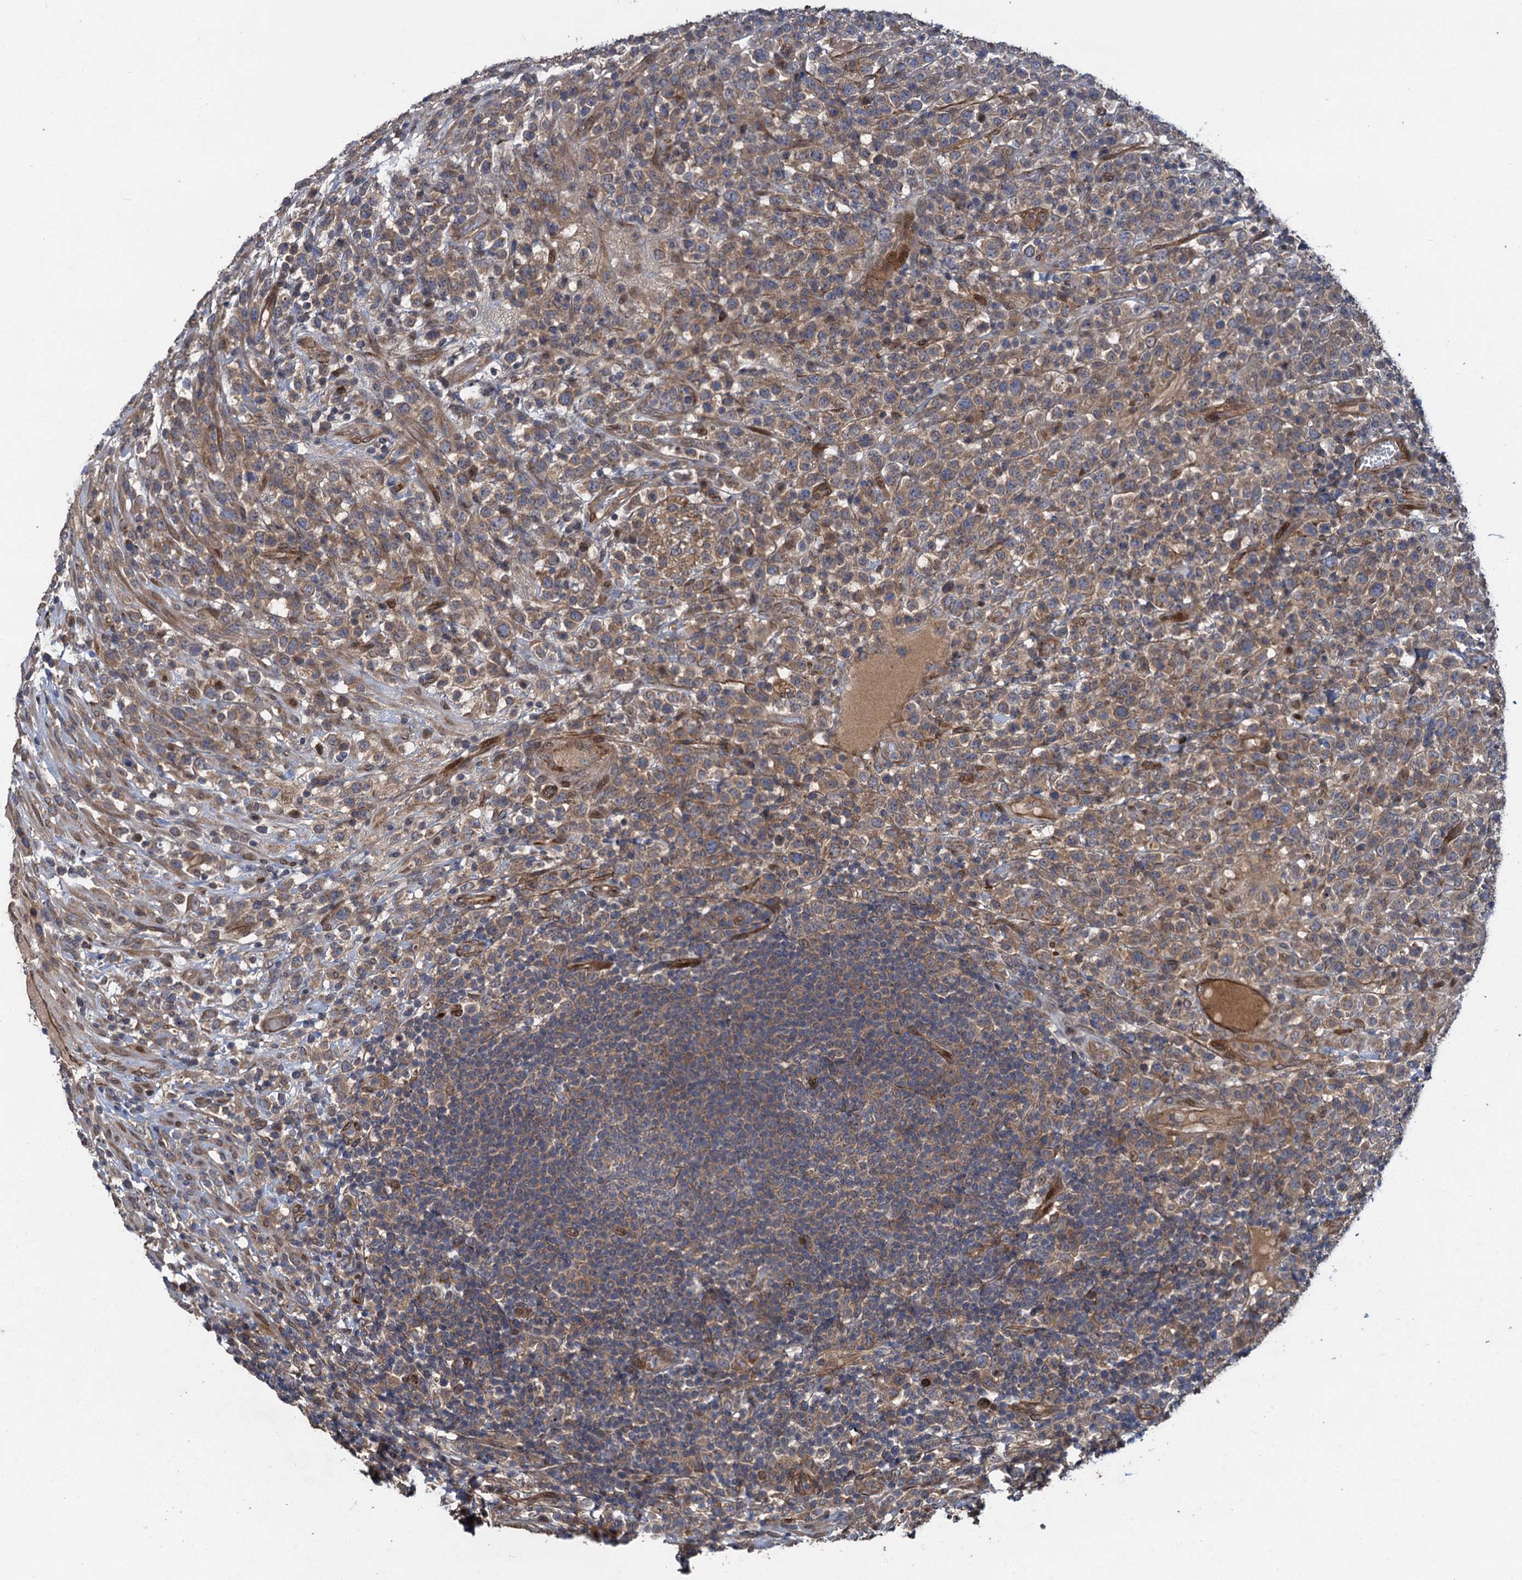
{"staining": {"intensity": "moderate", "quantity": "25%-75%", "location": "cytoplasmic/membranous"}, "tissue": "lymphoma", "cell_type": "Tumor cells", "image_type": "cancer", "snomed": [{"axis": "morphology", "description": "Malignant lymphoma, non-Hodgkin's type, High grade"}, {"axis": "topography", "description": "Colon"}], "caption": "A brown stain highlights moderate cytoplasmic/membranous positivity of a protein in malignant lymphoma, non-Hodgkin's type (high-grade) tumor cells.", "gene": "RHOBTB1", "patient": {"sex": "female", "age": 53}}